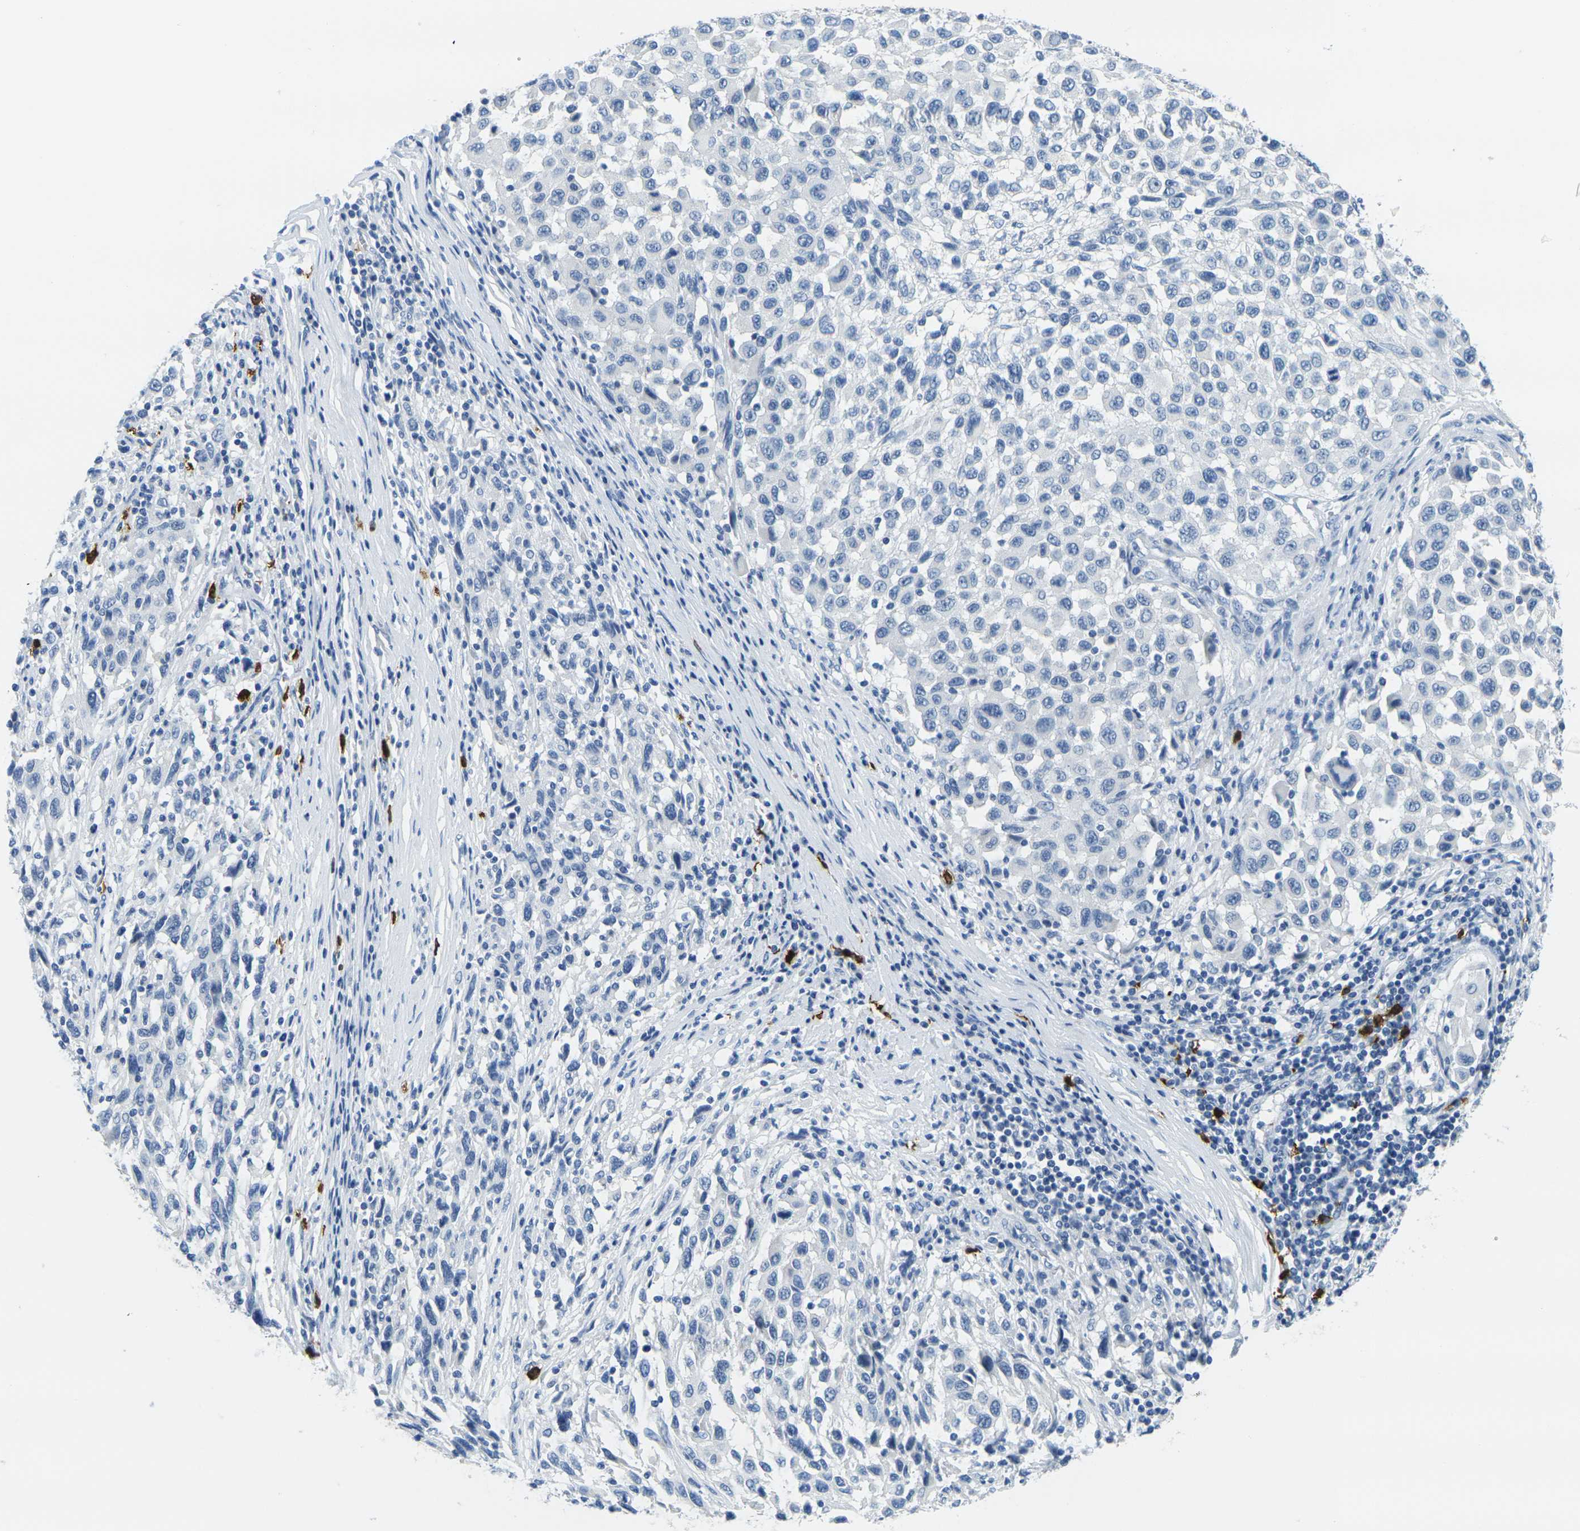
{"staining": {"intensity": "negative", "quantity": "none", "location": "none"}, "tissue": "melanoma", "cell_type": "Tumor cells", "image_type": "cancer", "snomed": [{"axis": "morphology", "description": "Malignant melanoma, Metastatic site"}, {"axis": "topography", "description": "Lymph node"}], "caption": "The image displays no staining of tumor cells in malignant melanoma (metastatic site).", "gene": "GPR15", "patient": {"sex": "male", "age": 61}}